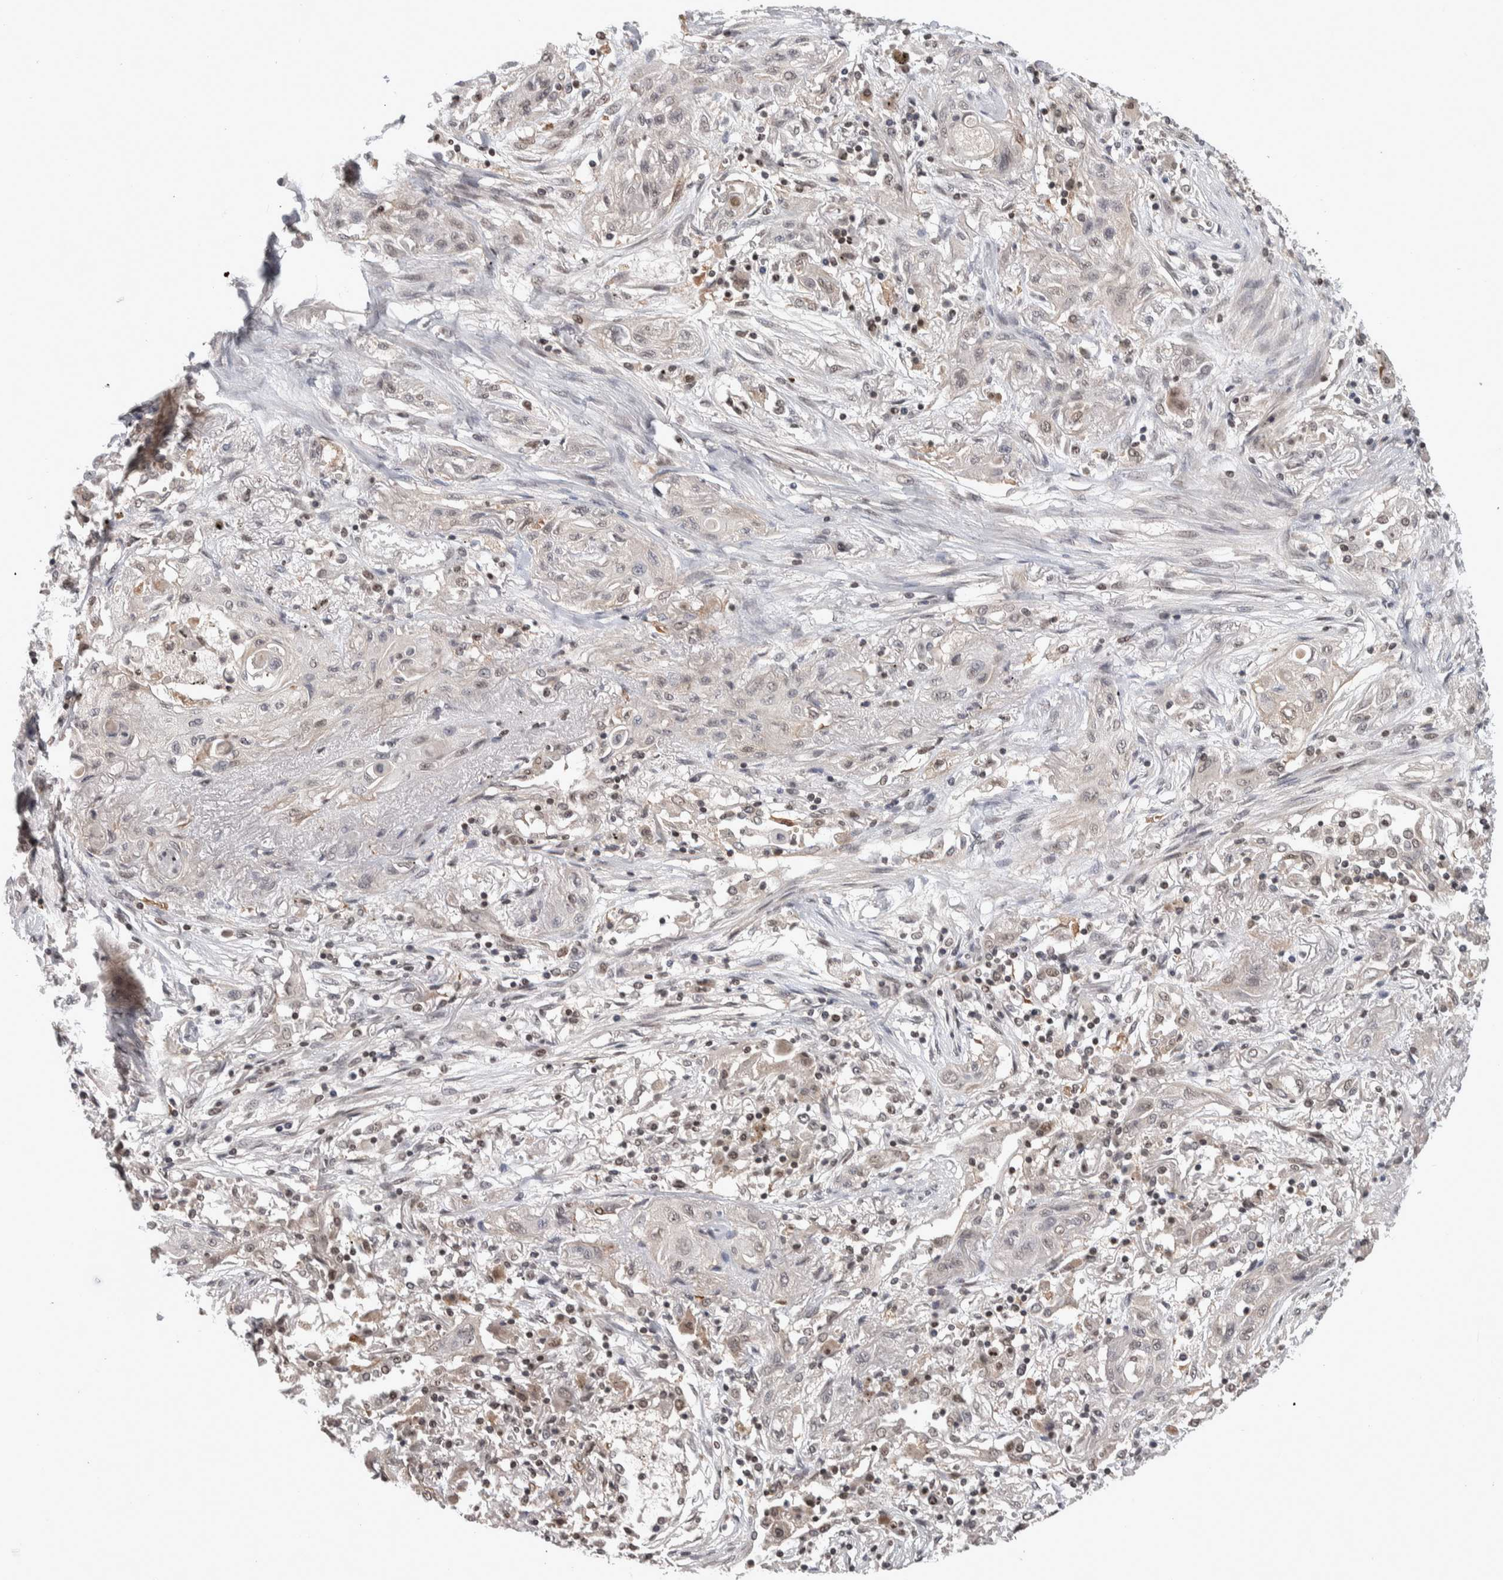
{"staining": {"intensity": "weak", "quantity": "<25%", "location": "nuclear"}, "tissue": "lung cancer", "cell_type": "Tumor cells", "image_type": "cancer", "snomed": [{"axis": "morphology", "description": "Squamous cell carcinoma, NOS"}, {"axis": "topography", "description": "Lung"}], "caption": "Immunohistochemical staining of lung cancer (squamous cell carcinoma) demonstrates no significant positivity in tumor cells.", "gene": "ZSCAN21", "patient": {"sex": "female", "age": 47}}